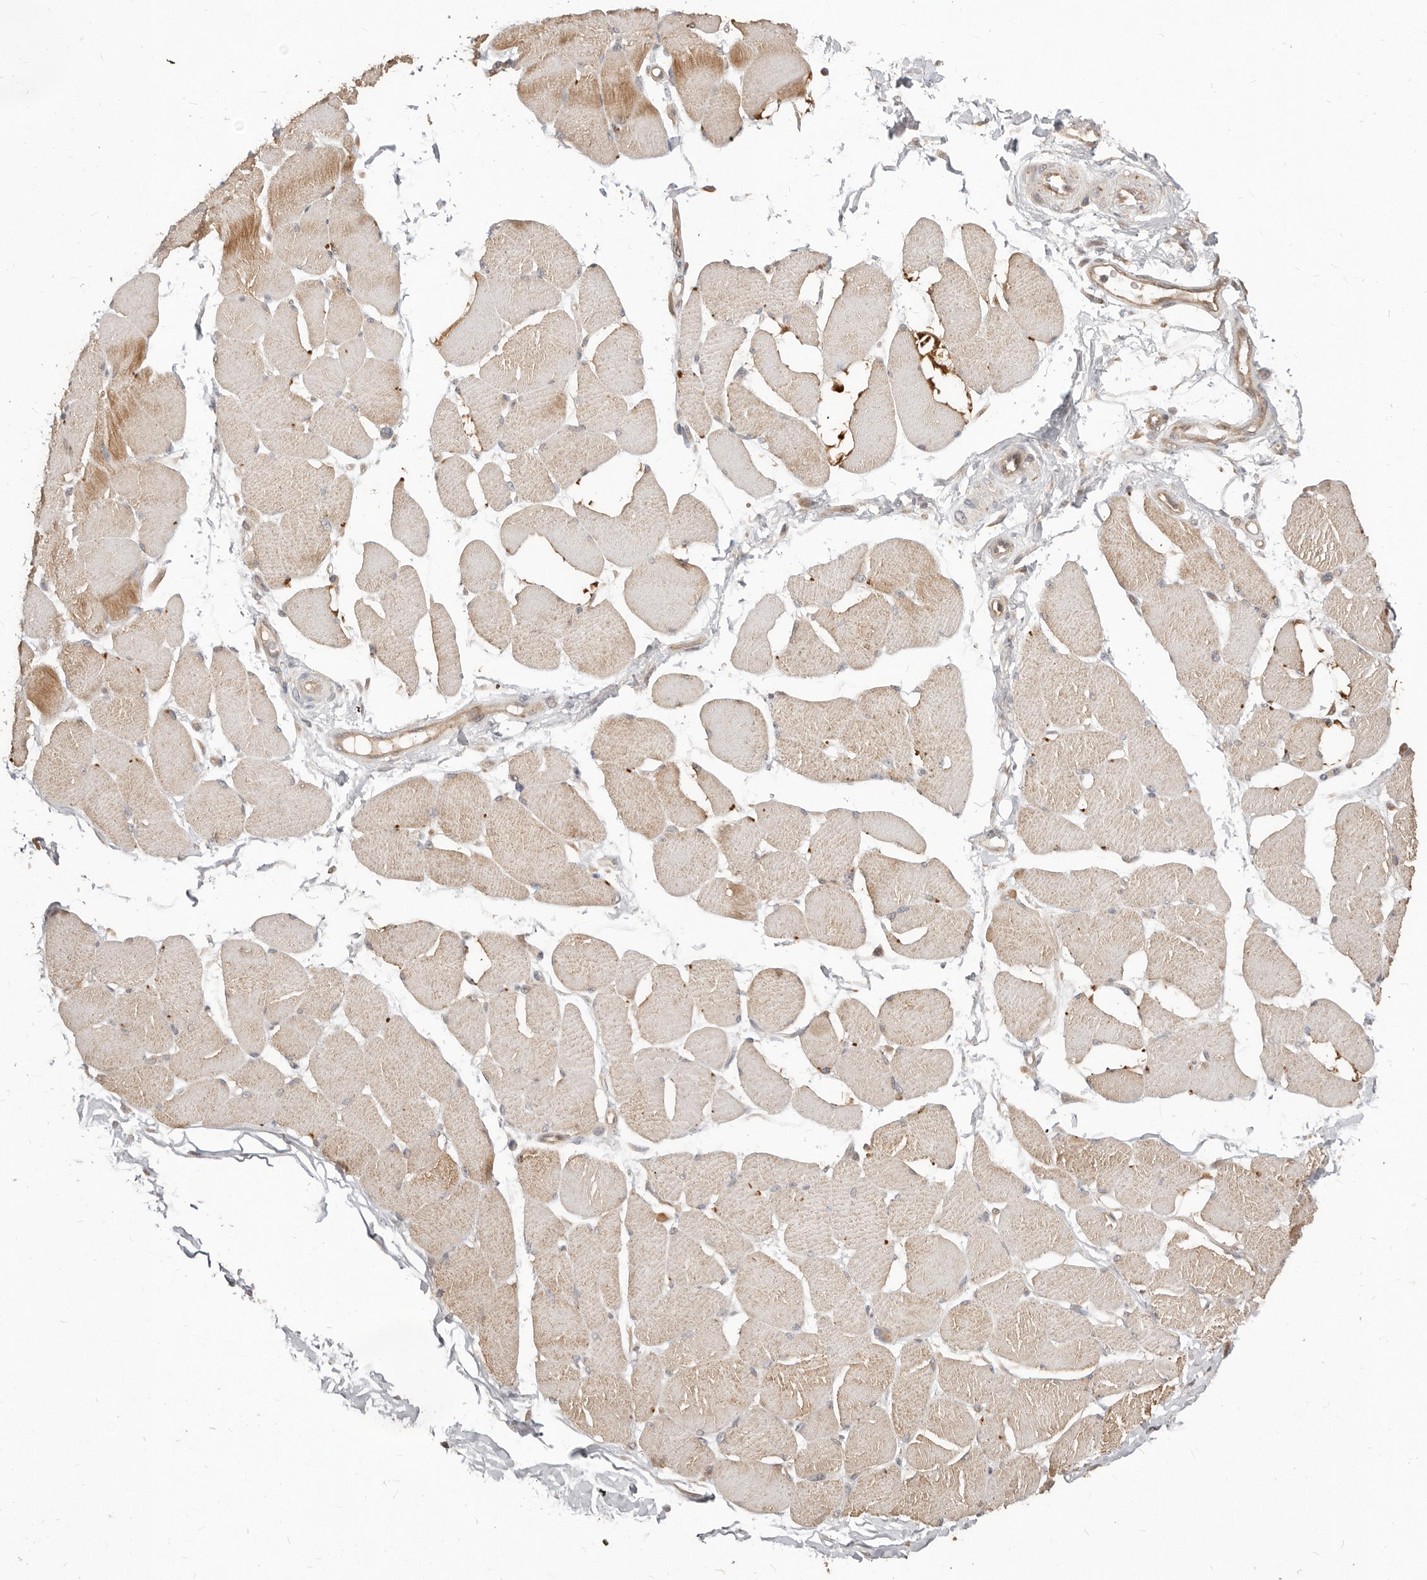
{"staining": {"intensity": "moderate", "quantity": "25%-75%", "location": "cytoplasmic/membranous"}, "tissue": "skeletal muscle", "cell_type": "Myocytes", "image_type": "normal", "snomed": [{"axis": "morphology", "description": "Normal tissue, NOS"}, {"axis": "topography", "description": "Skin"}, {"axis": "topography", "description": "Skeletal muscle"}], "caption": "Immunohistochemical staining of unremarkable human skeletal muscle displays moderate cytoplasmic/membranous protein positivity in about 25%-75% of myocytes. Immunohistochemistry (ihc) stains the protein of interest in brown and the nuclei are stained blue.", "gene": "MTFR2", "patient": {"sex": "male", "age": 83}}